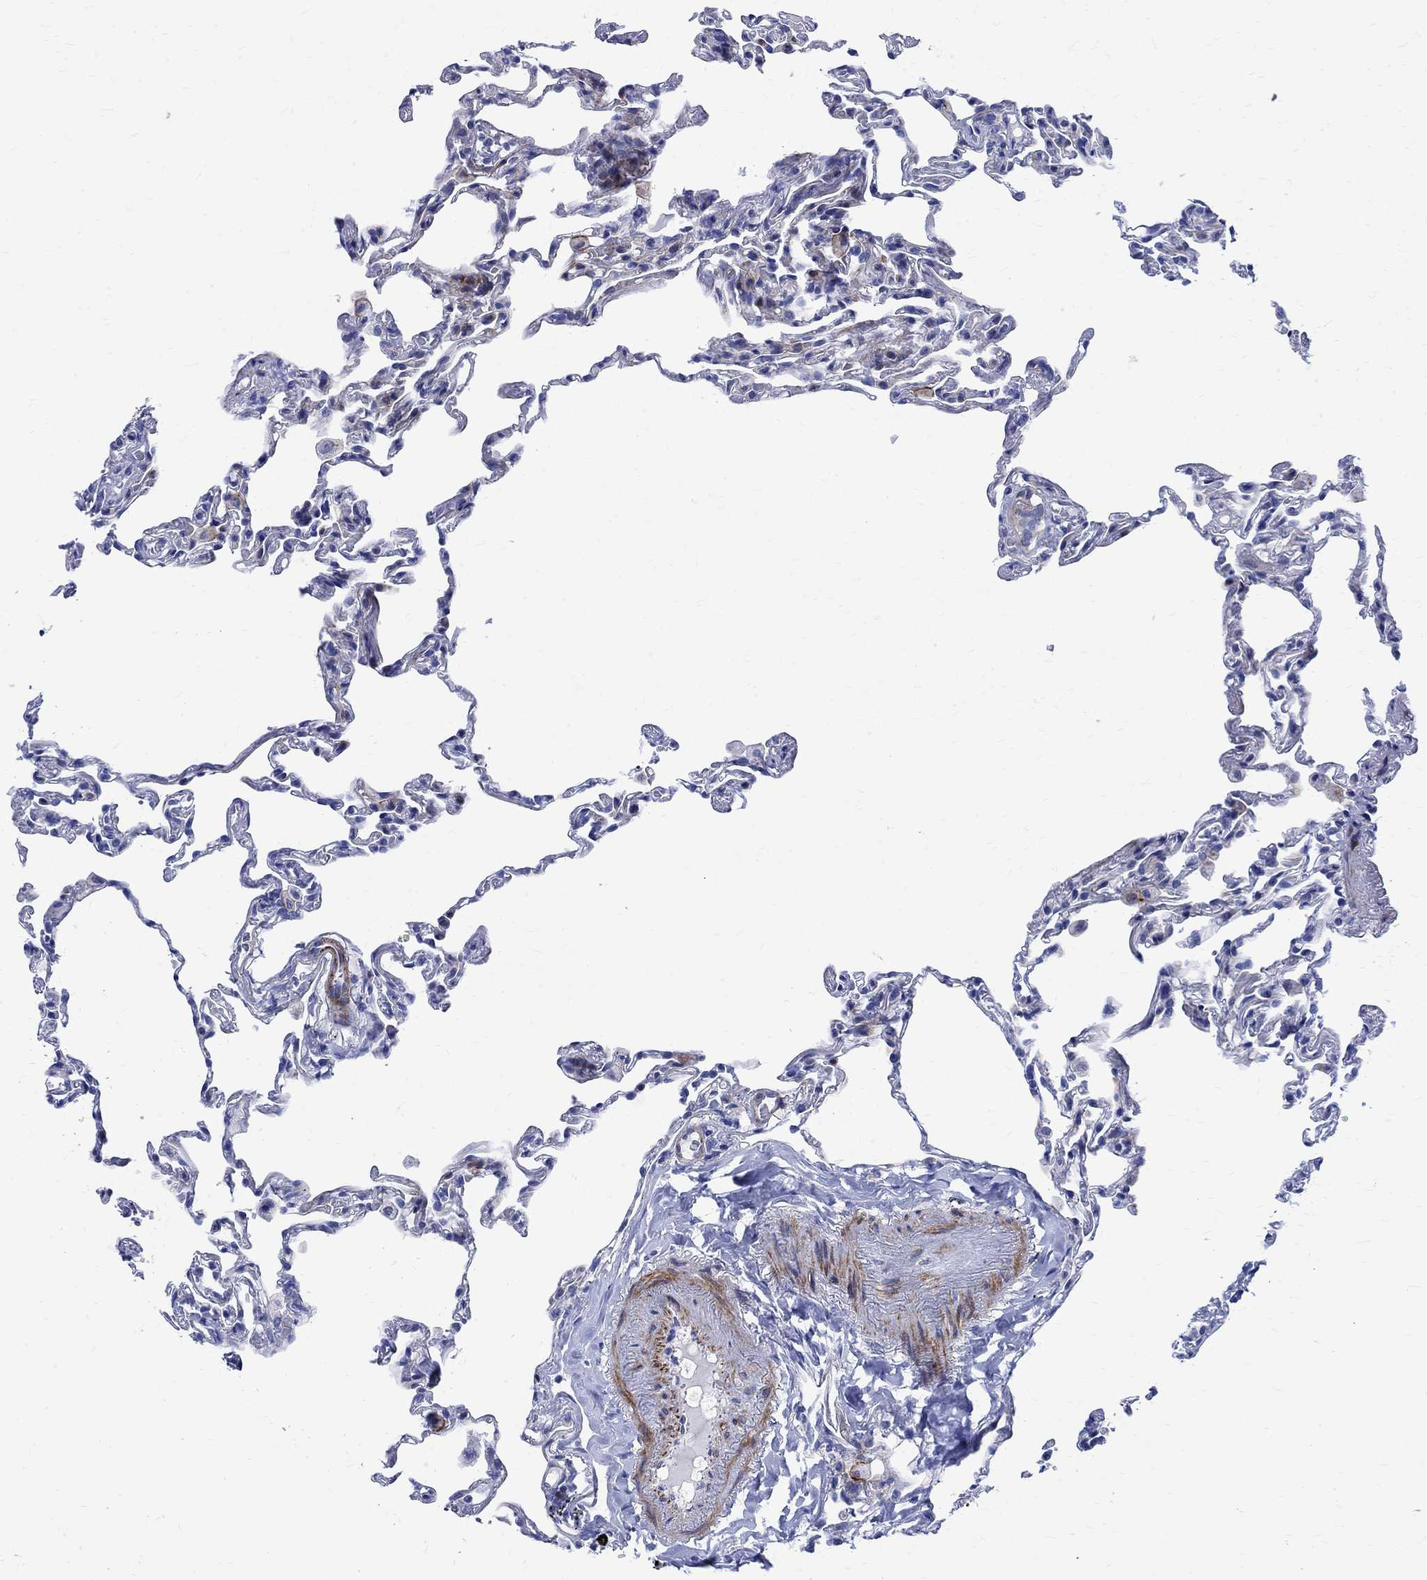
{"staining": {"intensity": "negative", "quantity": "none", "location": "none"}, "tissue": "lung", "cell_type": "Alveolar cells", "image_type": "normal", "snomed": [{"axis": "morphology", "description": "Normal tissue, NOS"}, {"axis": "topography", "description": "Lung"}], "caption": "Immunohistochemistry micrograph of normal lung: human lung stained with DAB (3,3'-diaminobenzidine) reveals no significant protein staining in alveolar cells.", "gene": "PARVB", "patient": {"sex": "female", "age": 57}}